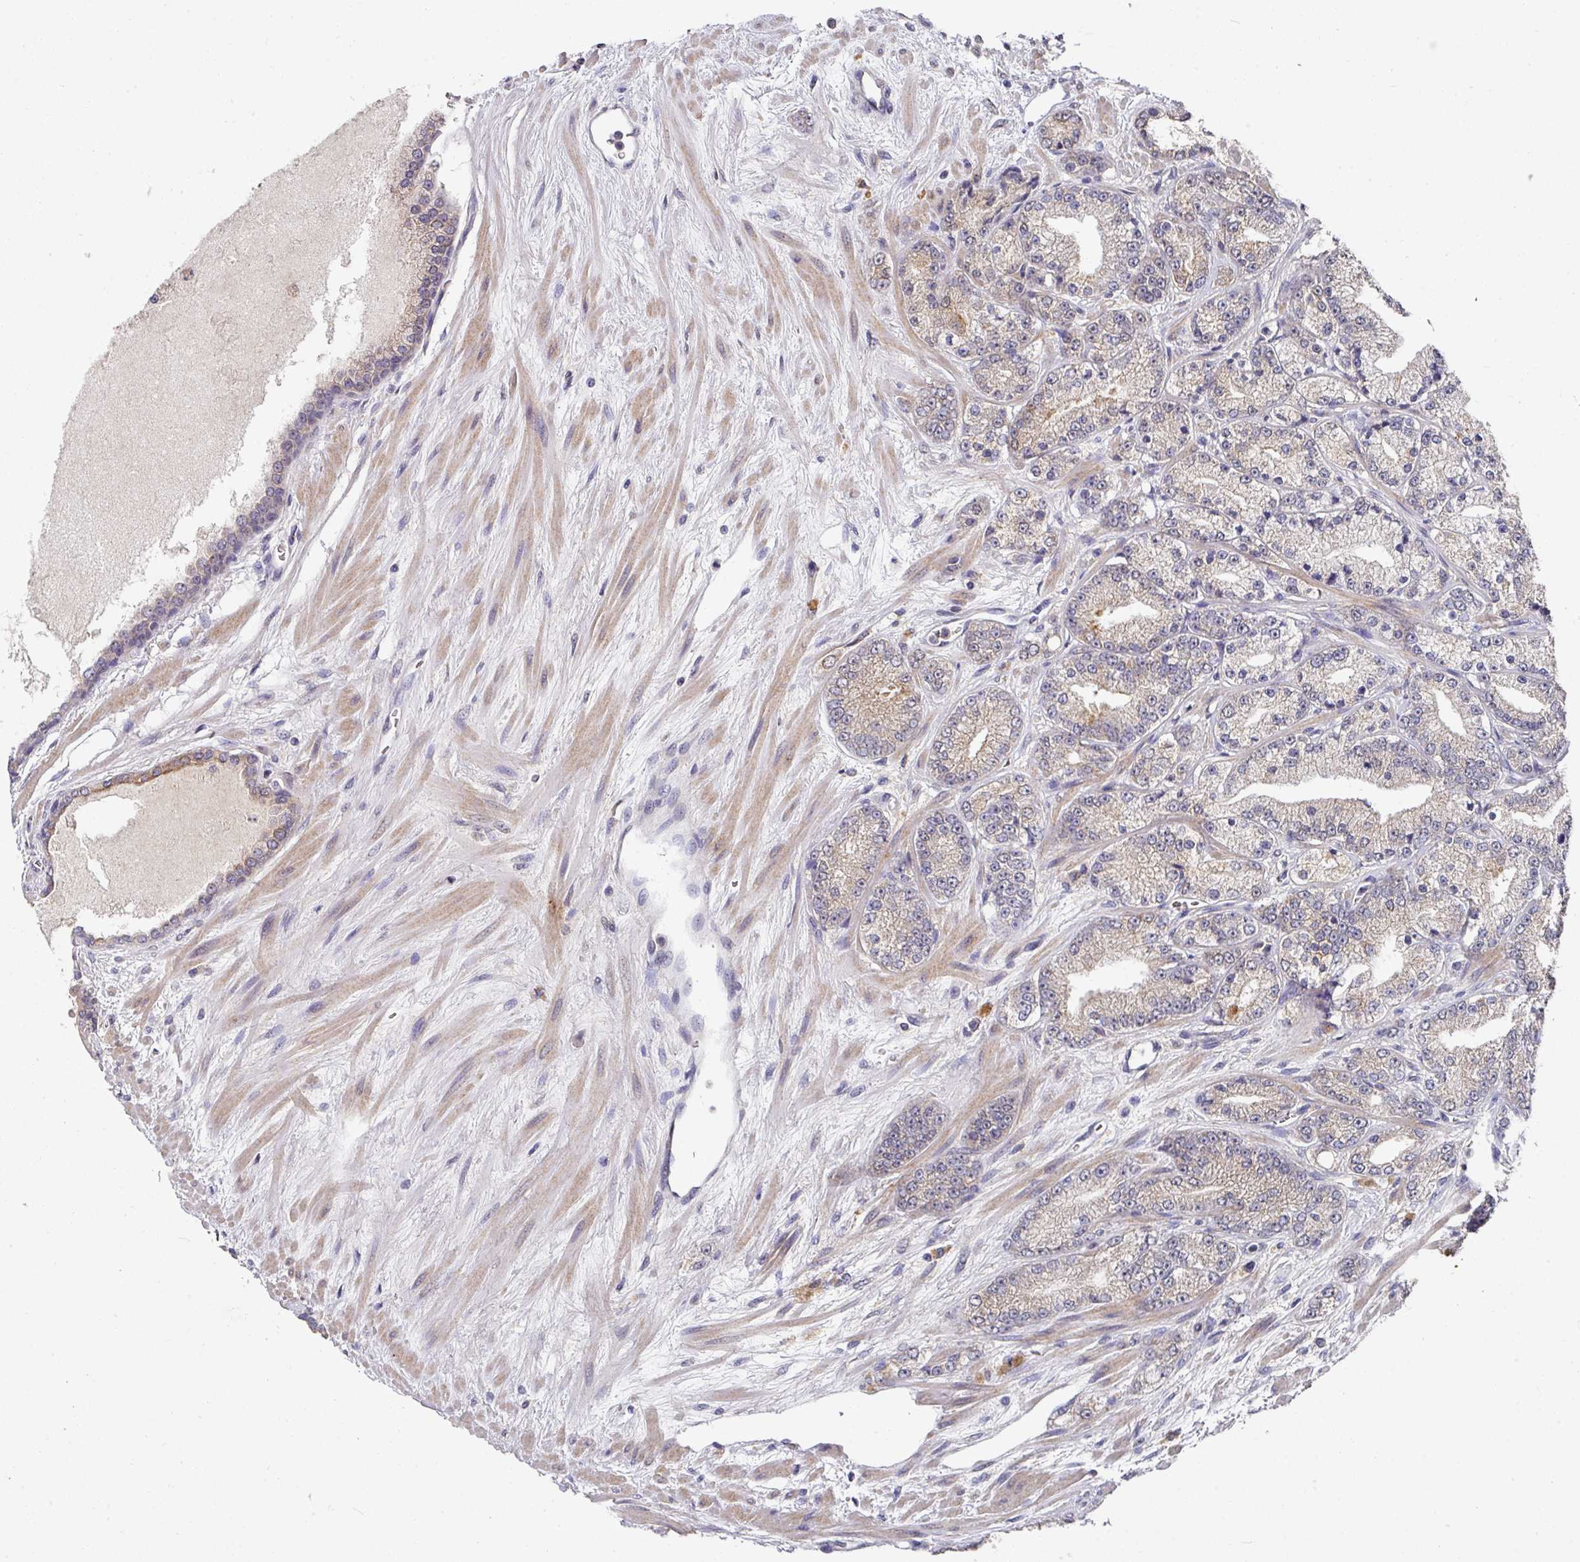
{"staining": {"intensity": "moderate", "quantity": "25%-75%", "location": "cytoplasmic/membranous"}, "tissue": "prostate cancer", "cell_type": "Tumor cells", "image_type": "cancer", "snomed": [{"axis": "morphology", "description": "Adenocarcinoma, High grade"}, {"axis": "topography", "description": "Prostate"}], "caption": "High-grade adenocarcinoma (prostate) was stained to show a protein in brown. There is medium levels of moderate cytoplasmic/membranous positivity in approximately 25%-75% of tumor cells. The staining was performed using DAB, with brown indicating positive protein expression. Nuclei are stained blue with hematoxylin.", "gene": "EXTL3", "patient": {"sex": "male", "age": 68}}